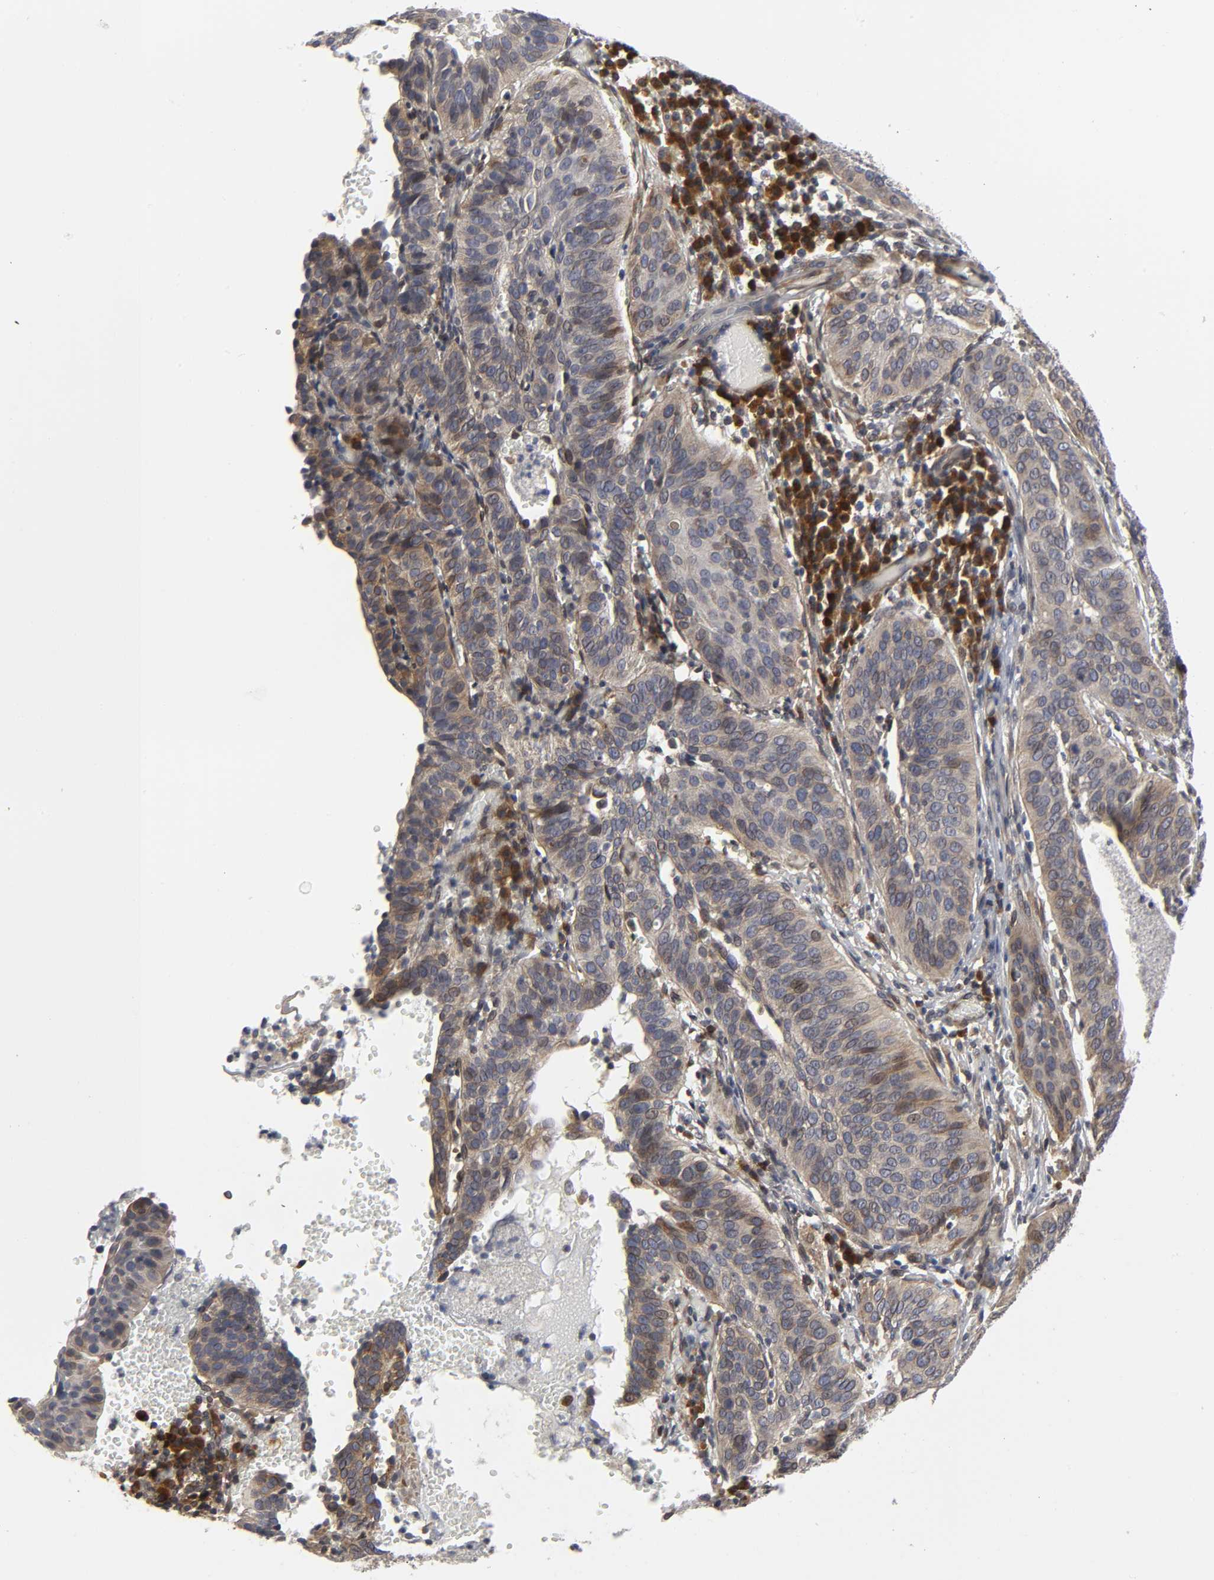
{"staining": {"intensity": "weak", "quantity": "25%-75%", "location": "cytoplasmic/membranous"}, "tissue": "cervical cancer", "cell_type": "Tumor cells", "image_type": "cancer", "snomed": [{"axis": "morphology", "description": "Squamous cell carcinoma, NOS"}, {"axis": "topography", "description": "Cervix"}], "caption": "DAB (3,3'-diaminobenzidine) immunohistochemical staining of cervical cancer (squamous cell carcinoma) displays weak cytoplasmic/membranous protein expression in about 25%-75% of tumor cells.", "gene": "ASB6", "patient": {"sex": "female", "age": 39}}